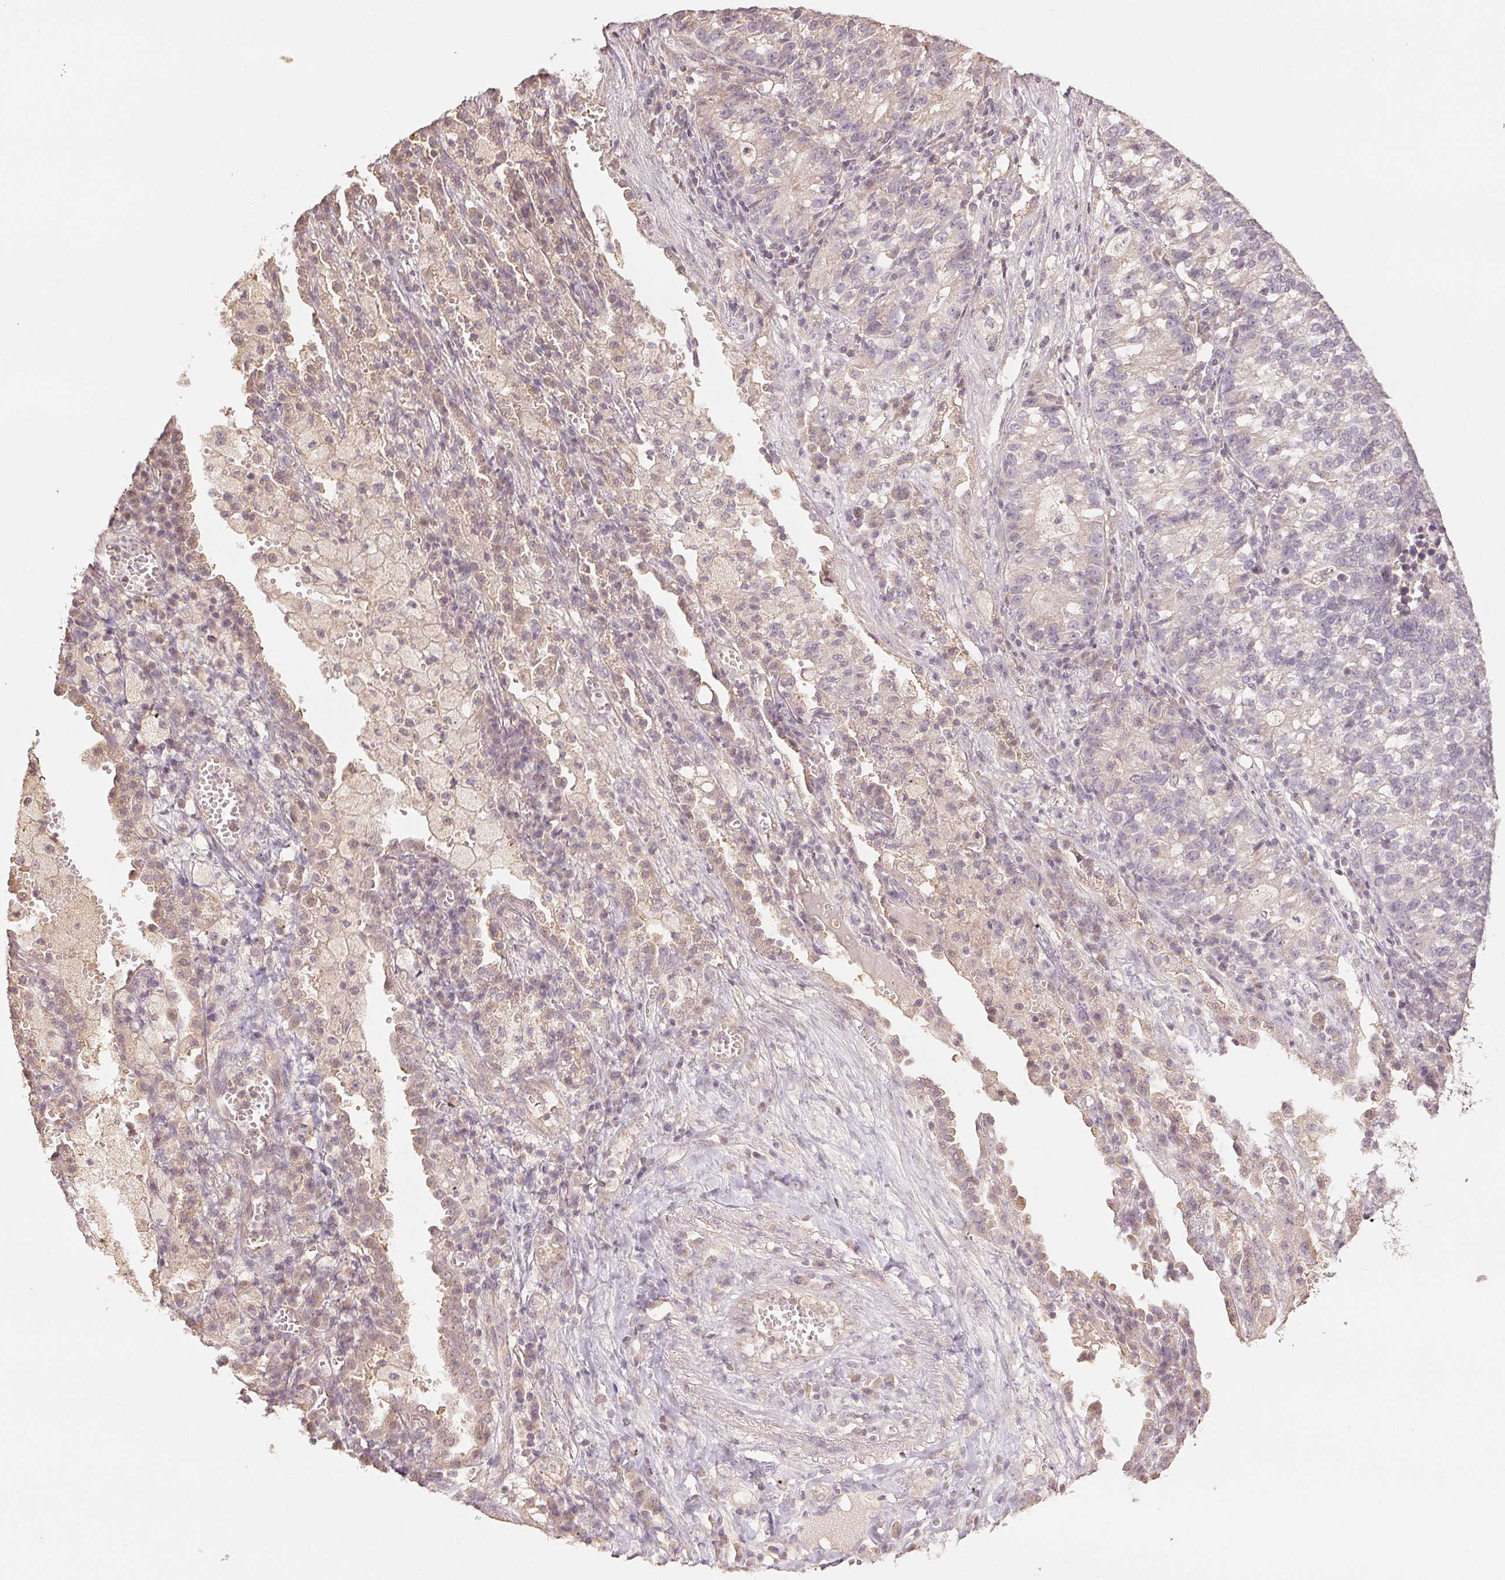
{"staining": {"intensity": "negative", "quantity": "none", "location": "none"}, "tissue": "lung cancer", "cell_type": "Tumor cells", "image_type": "cancer", "snomed": [{"axis": "morphology", "description": "Adenocarcinoma, NOS"}, {"axis": "topography", "description": "Lung"}], "caption": "Immunohistochemistry photomicrograph of neoplastic tissue: lung cancer (adenocarcinoma) stained with DAB displays no significant protein staining in tumor cells. (Stains: DAB IHC with hematoxylin counter stain, Microscopy: brightfield microscopy at high magnification).", "gene": "COX14", "patient": {"sex": "male", "age": 57}}